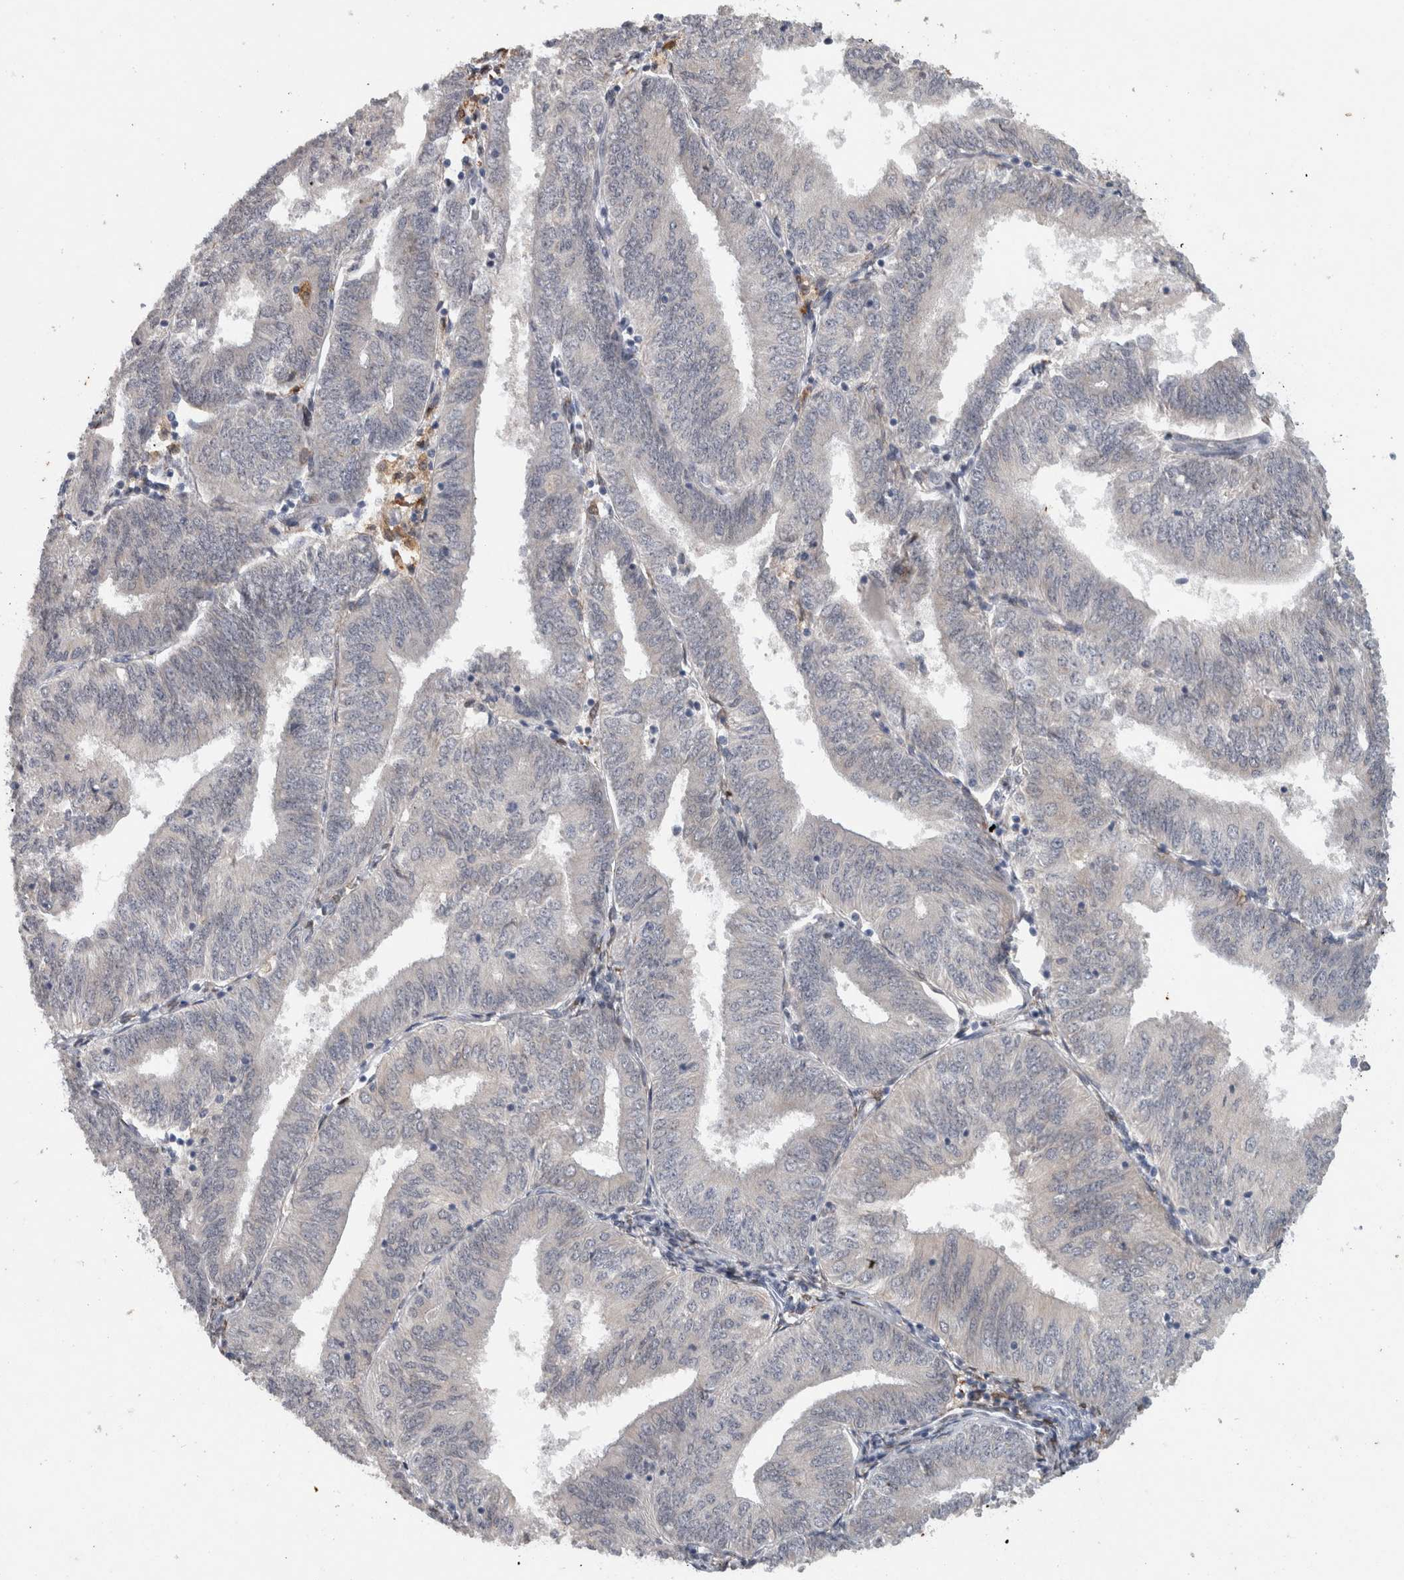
{"staining": {"intensity": "negative", "quantity": "none", "location": "none"}, "tissue": "endometrial cancer", "cell_type": "Tumor cells", "image_type": "cancer", "snomed": [{"axis": "morphology", "description": "Adenocarcinoma, NOS"}, {"axis": "topography", "description": "Endometrium"}], "caption": "Tumor cells show no significant protein positivity in adenocarcinoma (endometrial). The staining is performed using DAB (3,3'-diaminobenzidine) brown chromogen with nuclei counter-stained in using hematoxylin.", "gene": "PRXL2A", "patient": {"sex": "female", "age": 58}}